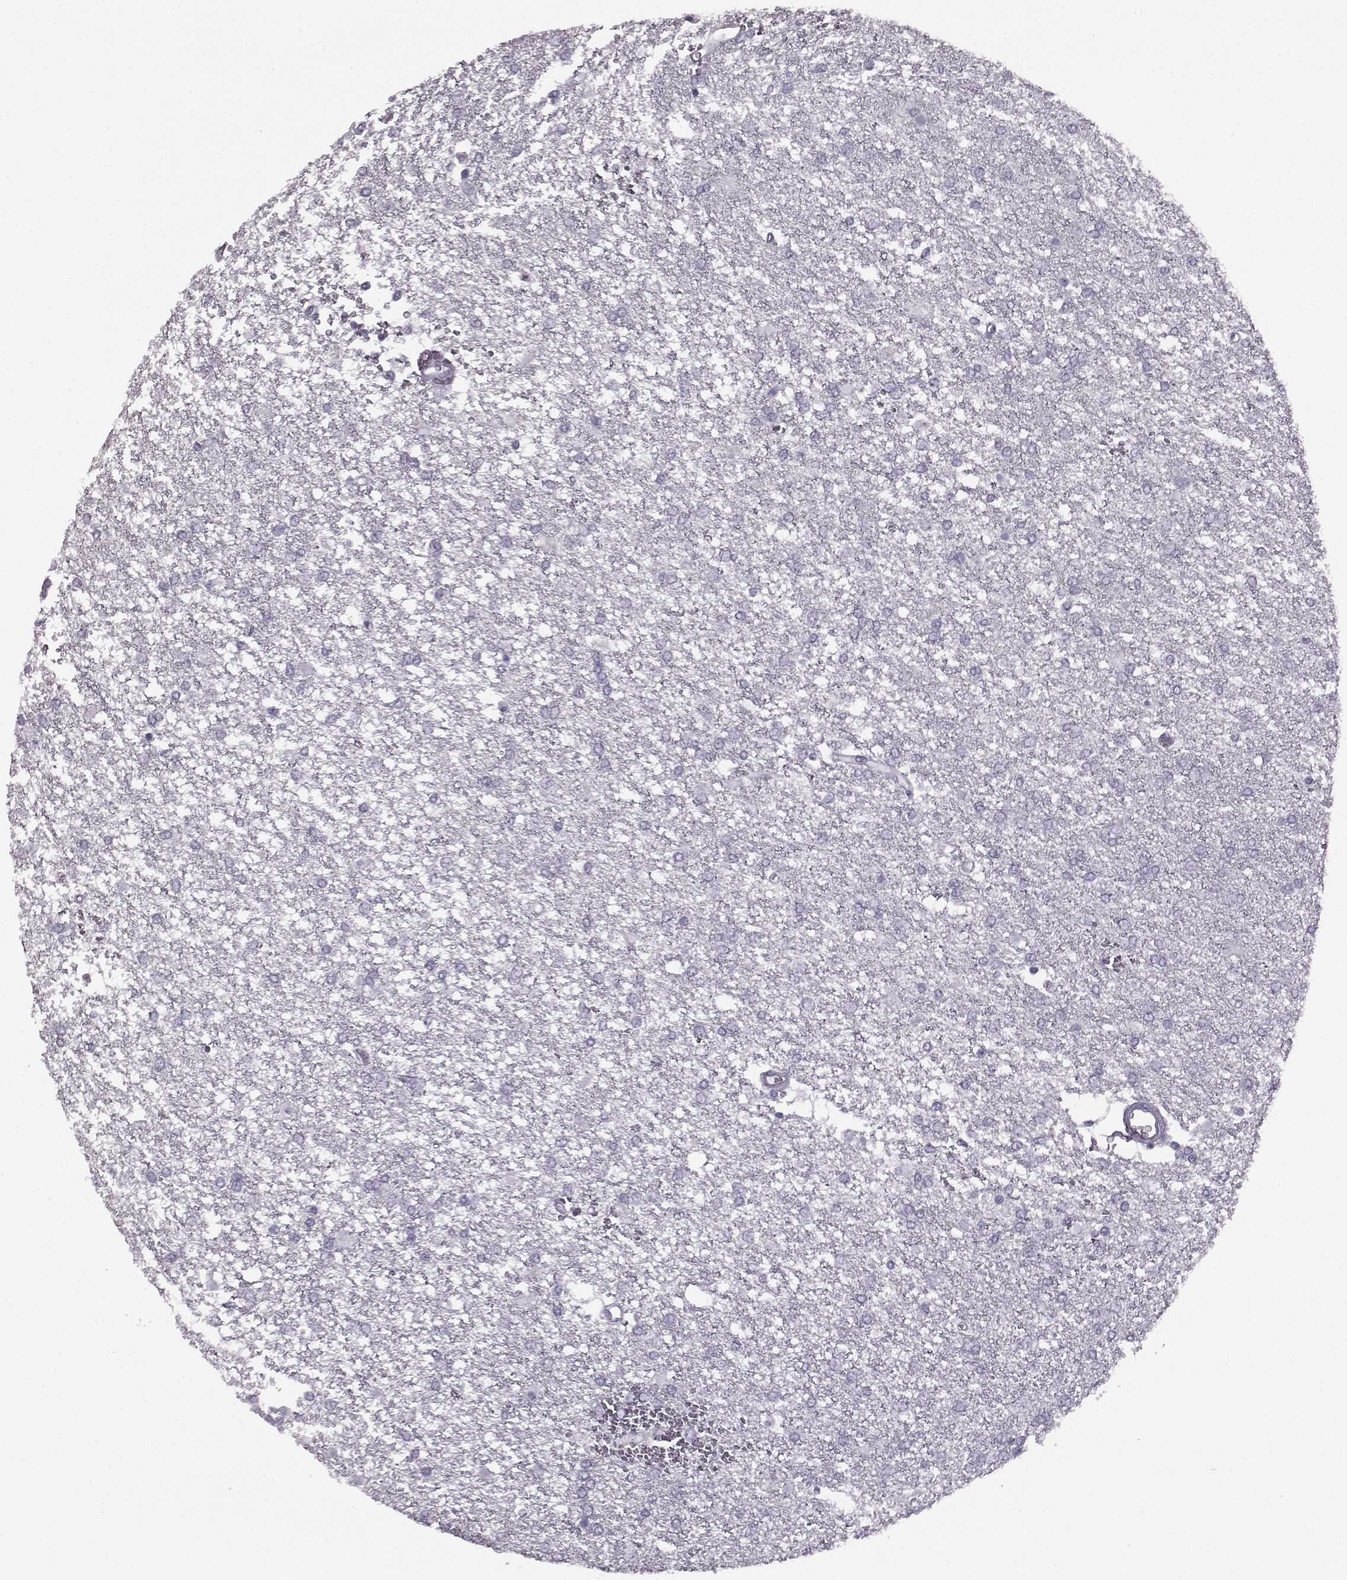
{"staining": {"intensity": "negative", "quantity": "none", "location": "none"}, "tissue": "glioma", "cell_type": "Tumor cells", "image_type": "cancer", "snomed": [{"axis": "morphology", "description": "Glioma, malignant, High grade"}, {"axis": "topography", "description": "Brain"}], "caption": "This micrograph is of malignant high-grade glioma stained with immunohistochemistry (IHC) to label a protein in brown with the nuclei are counter-stained blue. There is no positivity in tumor cells.", "gene": "JSRP1", "patient": {"sex": "female", "age": 61}}